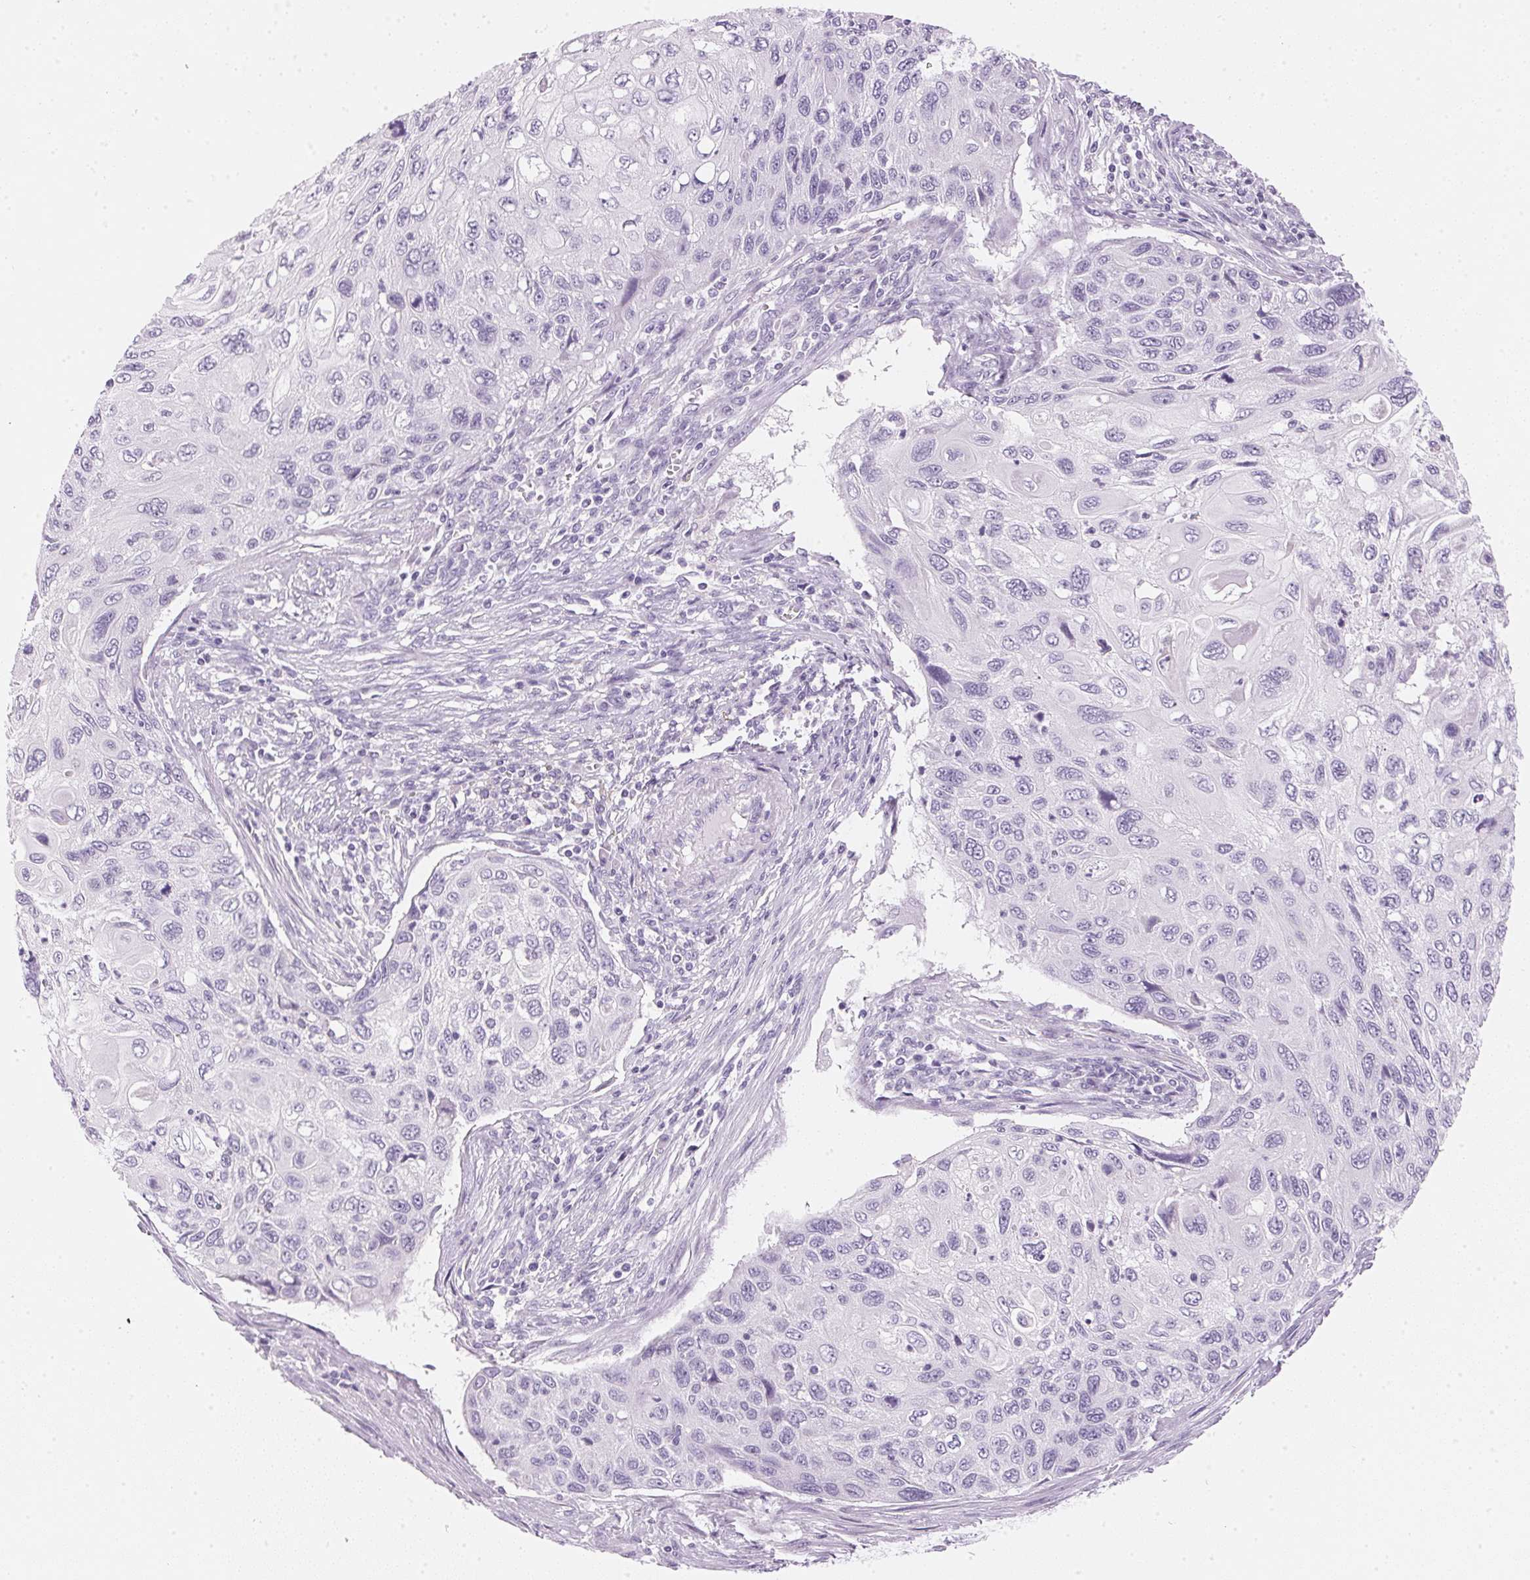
{"staining": {"intensity": "negative", "quantity": "none", "location": "none"}, "tissue": "cervical cancer", "cell_type": "Tumor cells", "image_type": "cancer", "snomed": [{"axis": "morphology", "description": "Squamous cell carcinoma, NOS"}, {"axis": "topography", "description": "Cervix"}], "caption": "There is no significant positivity in tumor cells of squamous cell carcinoma (cervical). (DAB IHC with hematoxylin counter stain).", "gene": "IGFBP1", "patient": {"sex": "female", "age": 70}}